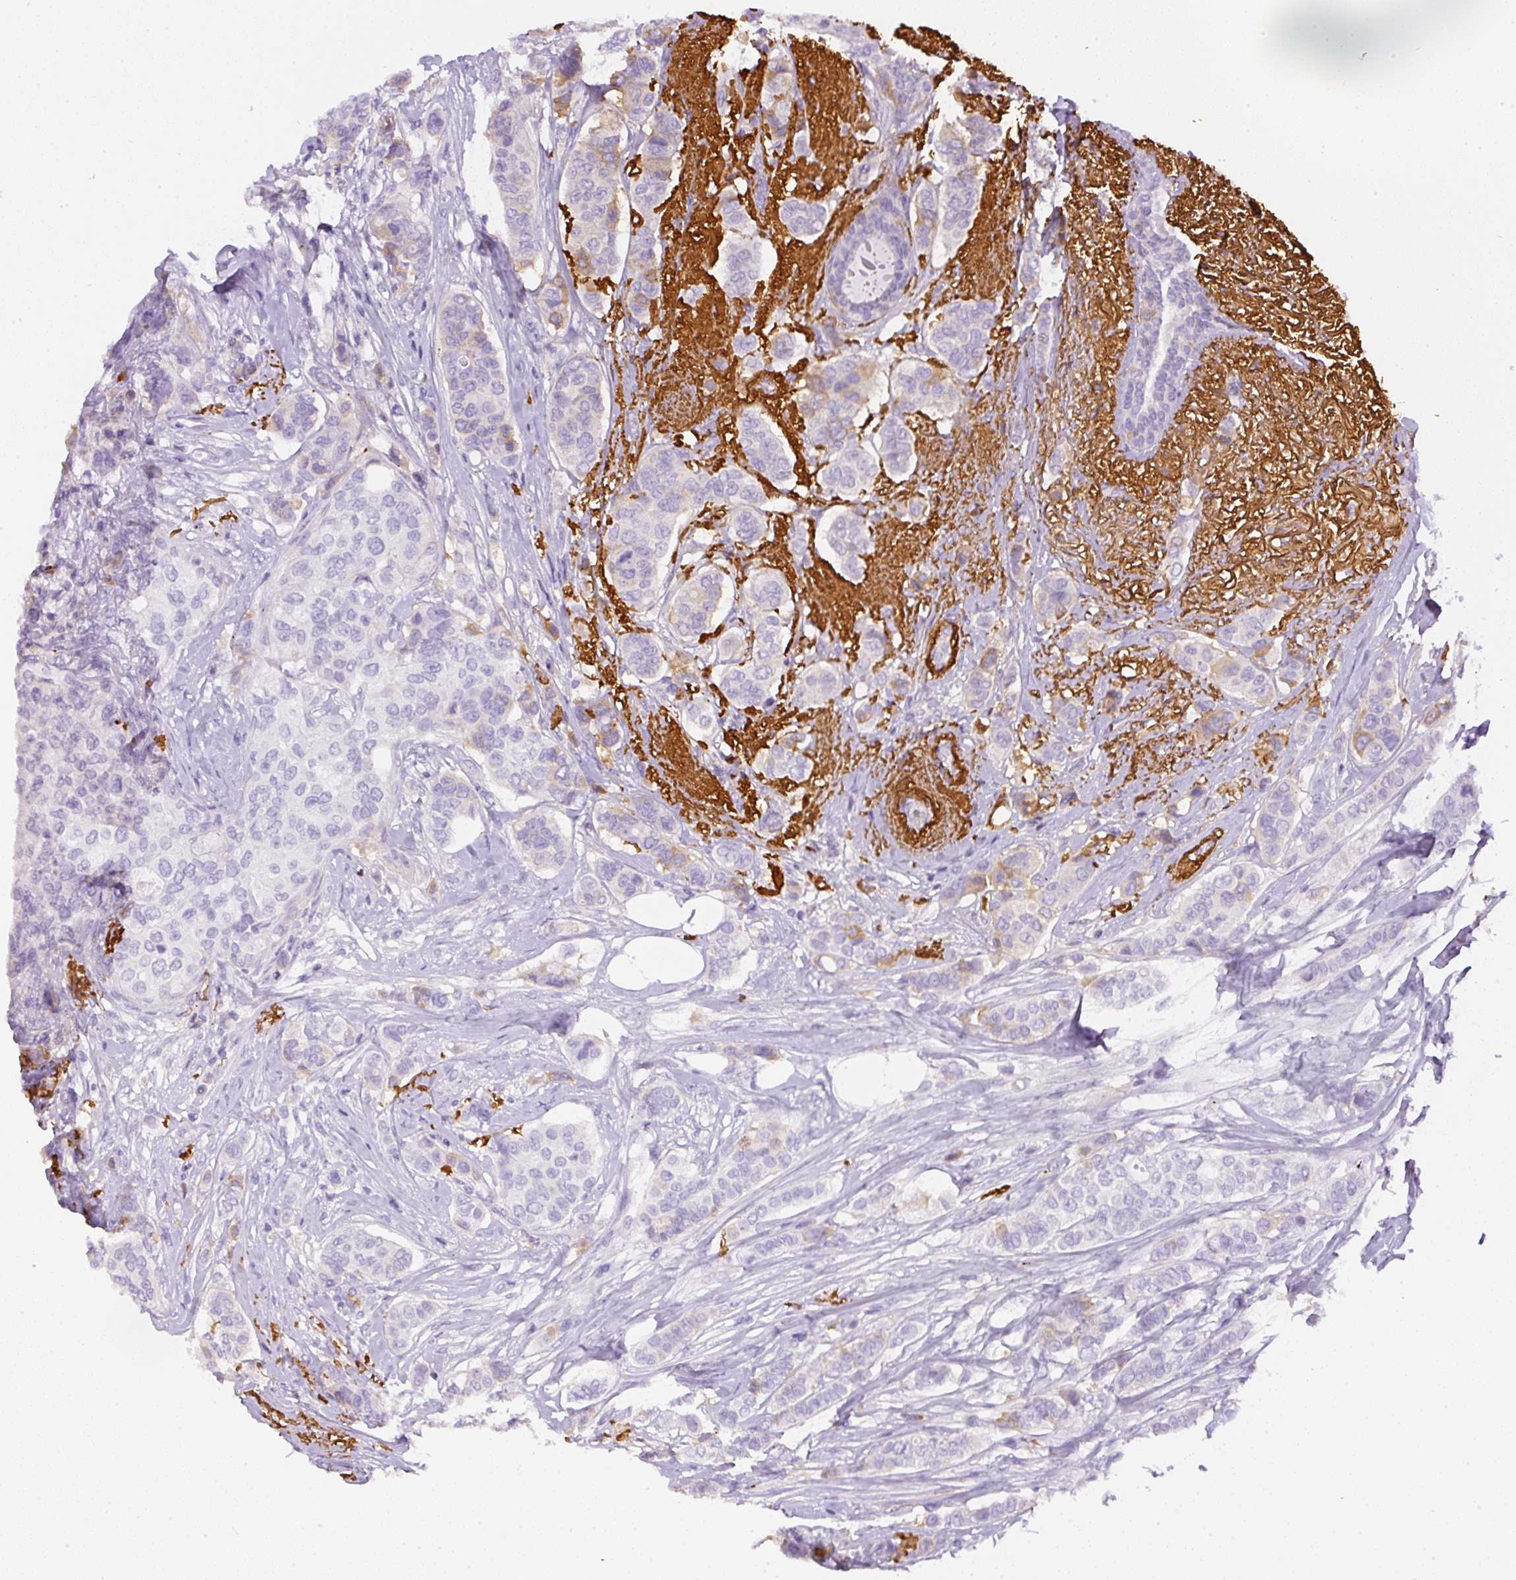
{"staining": {"intensity": "negative", "quantity": "none", "location": "none"}, "tissue": "breast cancer", "cell_type": "Tumor cells", "image_type": "cancer", "snomed": [{"axis": "morphology", "description": "Lobular carcinoma"}, {"axis": "topography", "description": "Breast"}], "caption": "Breast cancer stained for a protein using immunohistochemistry demonstrates no expression tumor cells.", "gene": "APCS", "patient": {"sex": "female", "age": 51}}